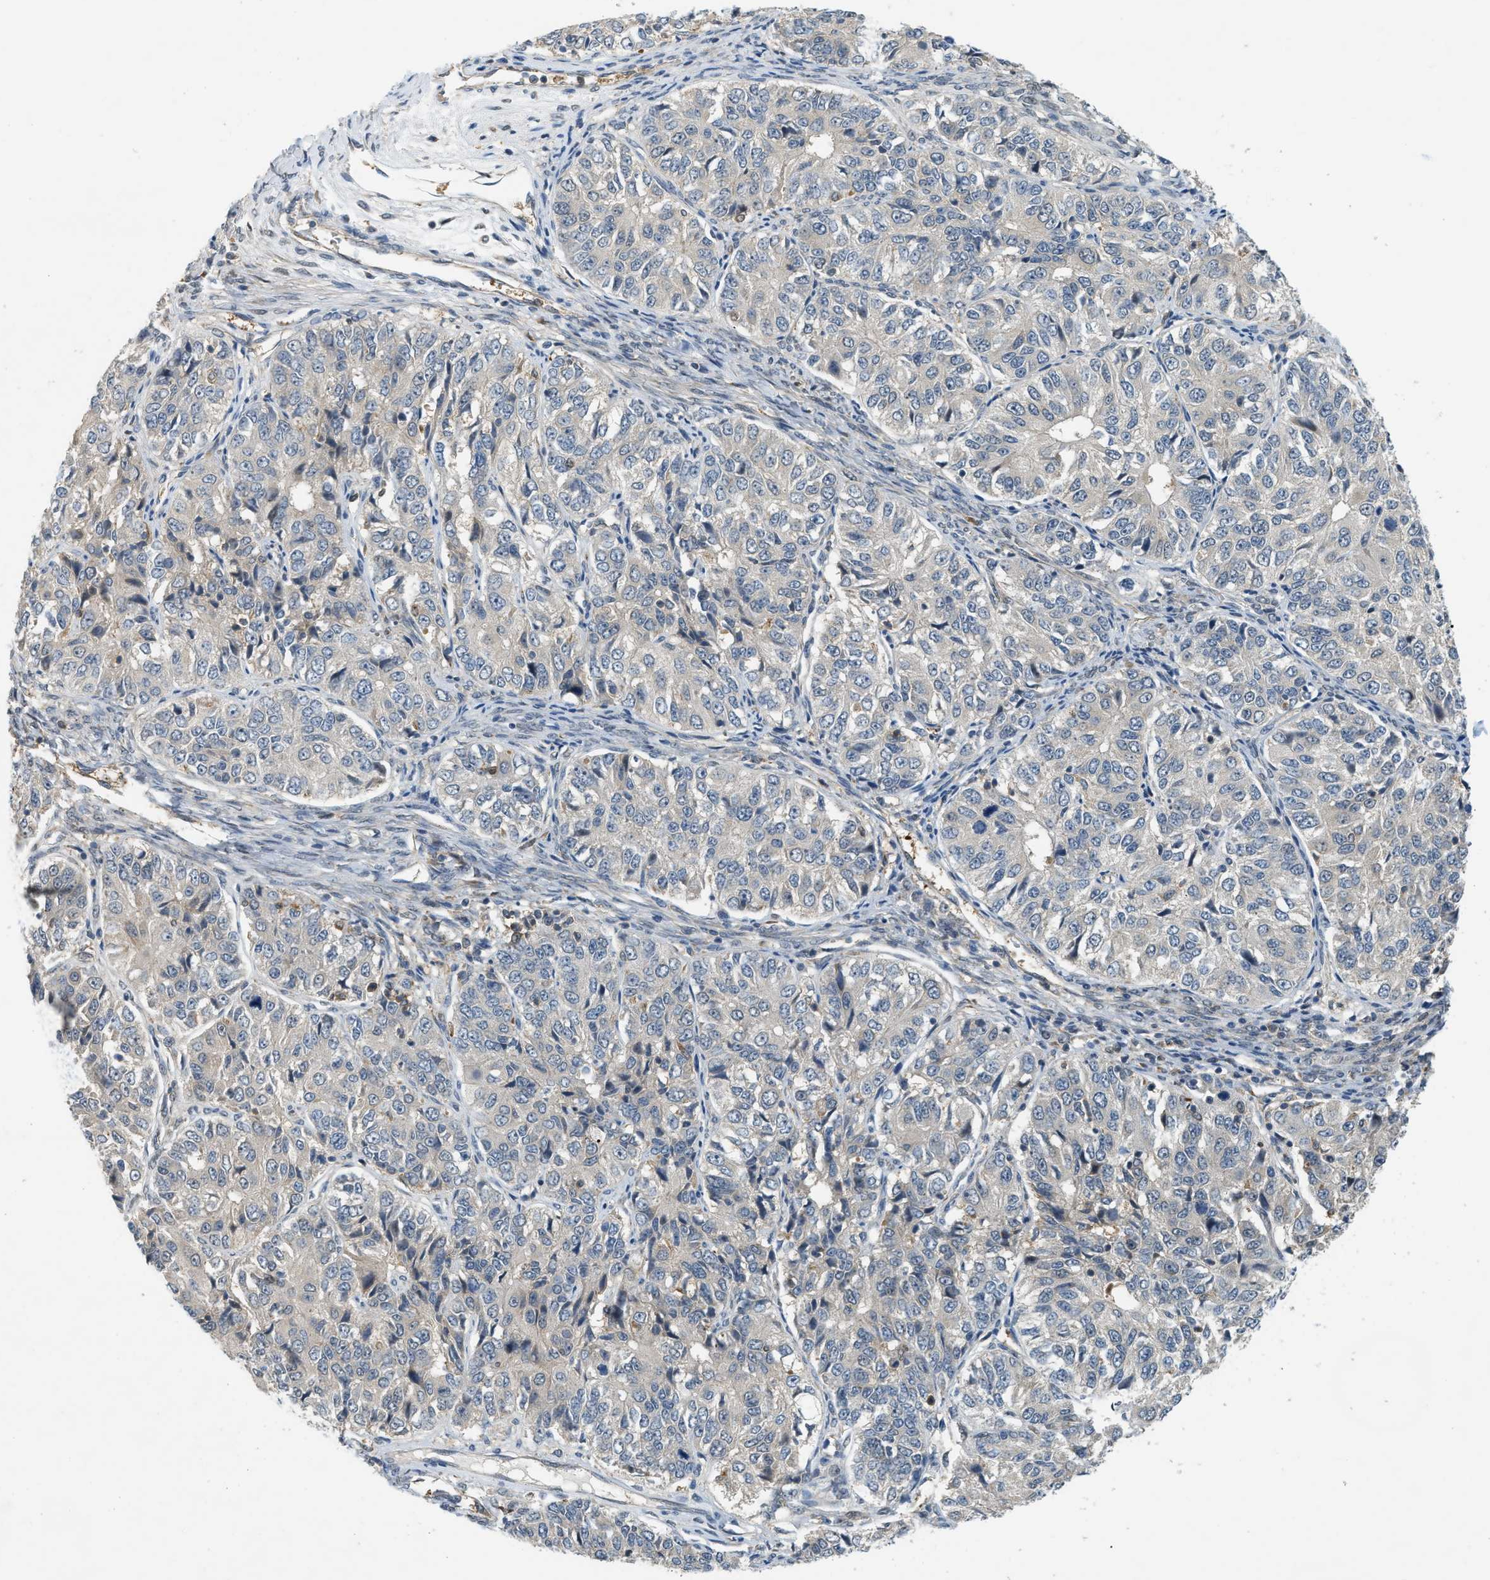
{"staining": {"intensity": "negative", "quantity": "none", "location": "none"}, "tissue": "ovarian cancer", "cell_type": "Tumor cells", "image_type": "cancer", "snomed": [{"axis": "morphology", "description": "Carcinoma, endometroid"}, {"axis": "topography", "description": "Ovary"}], "caption": "An immunohistochemistry image of endometroid carcinoma (ovarian) is shown. There is no staining in tumor cells of endometroid carcinoma (ovarian).", "gene": "PDCL3", "patient": {"sex": "female", "age": 51}}